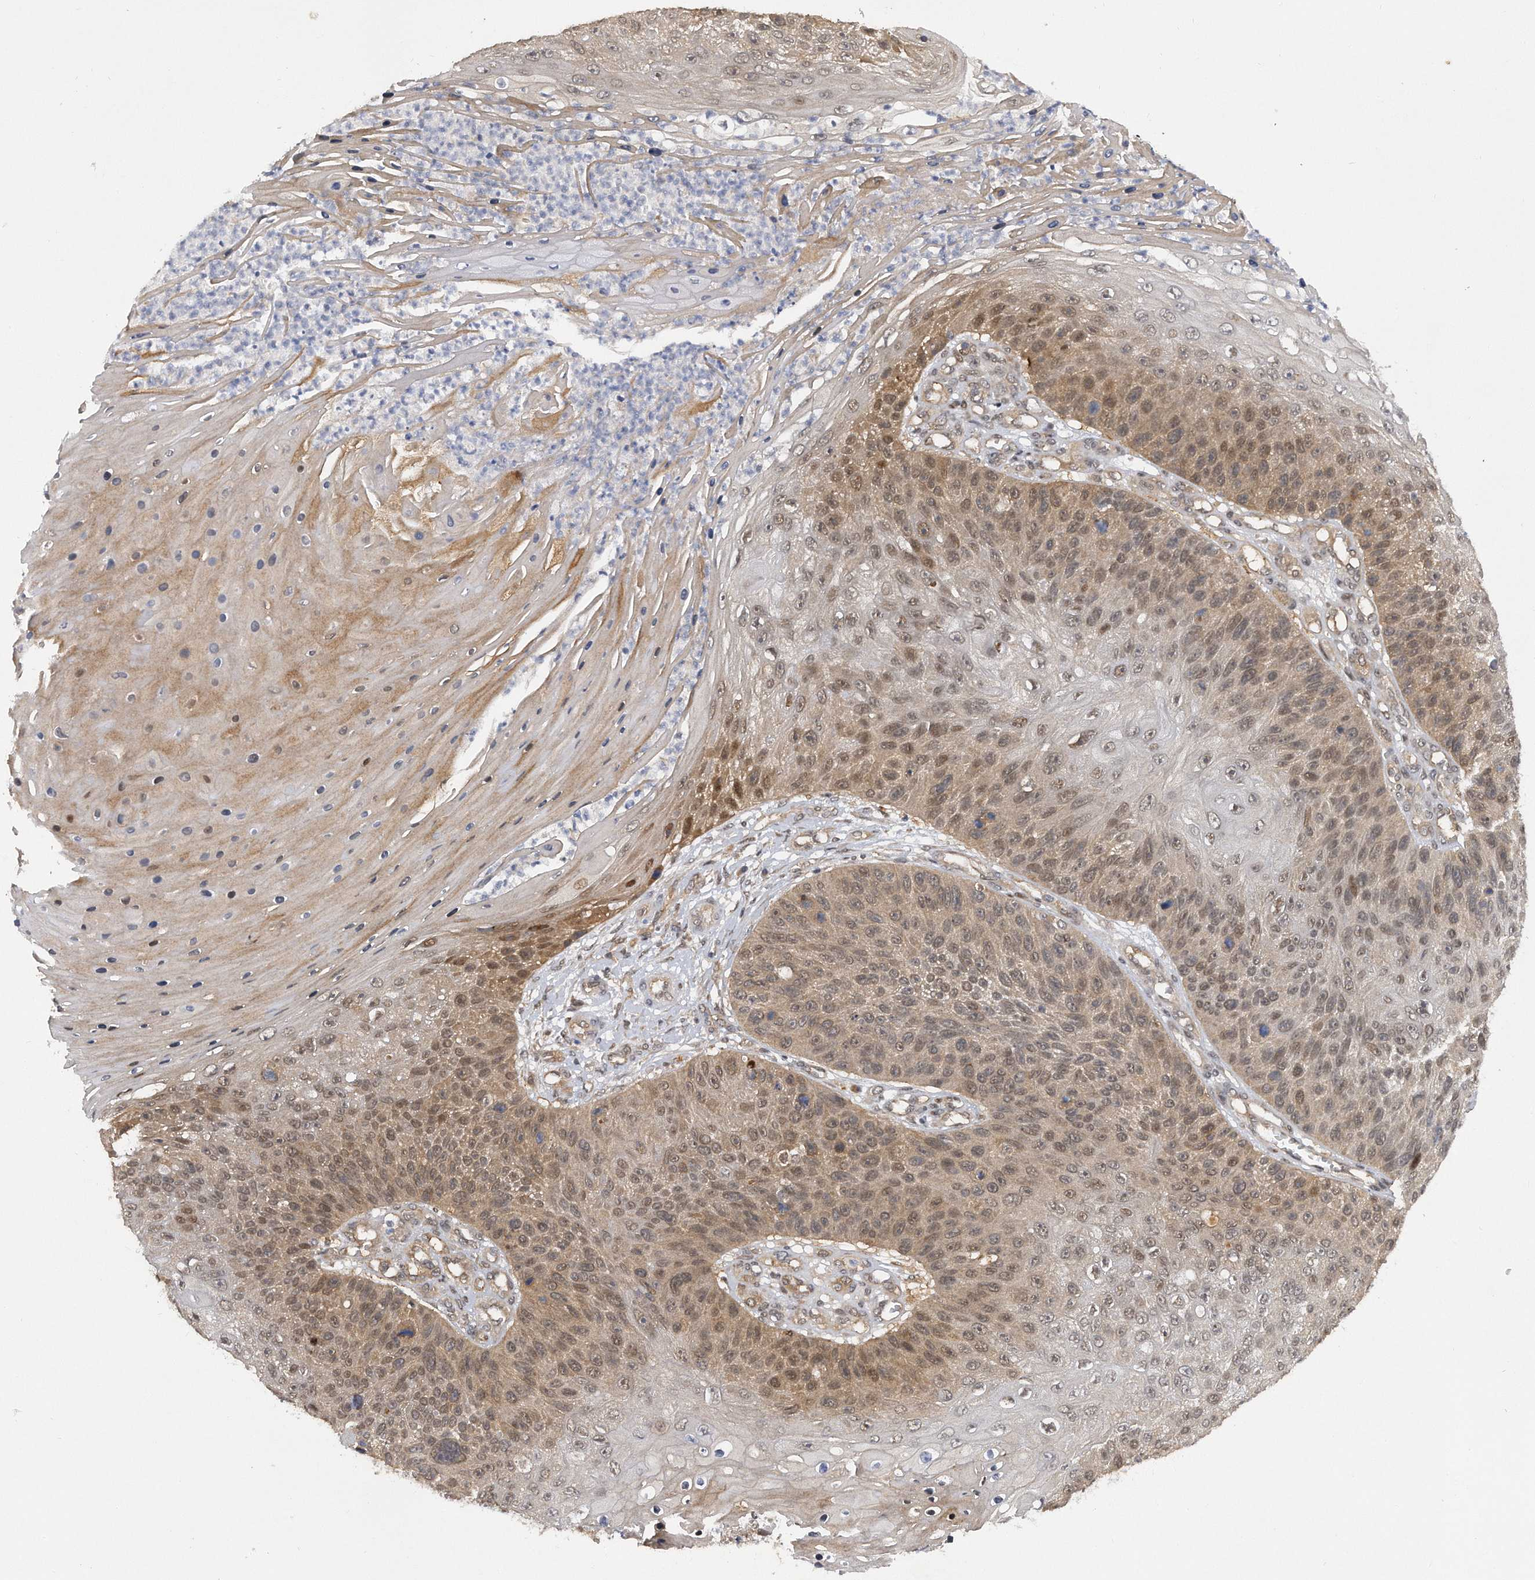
{"staining": {"intensity": "moderate", "quantity": ">75%", "location": "cytoplasmic/membranous,nuclear"}, "tissue": "skin cancer", "cell_type": "Tumor cells", "image_type": "cancer", "snomed": [{"axis": "morphology", "description": "Squamous cell carcinoma, NOS"}, {"axis": "topography", "description": "Skin"}], "caption": "Skin squamous cell carcinoma stained for a protein exhibits moderate cytoplasmic/membranous and nuclear positivity in tumor cells.", "gene": "RWDD2A", "patient": {"sex": "female", "age": 88}}